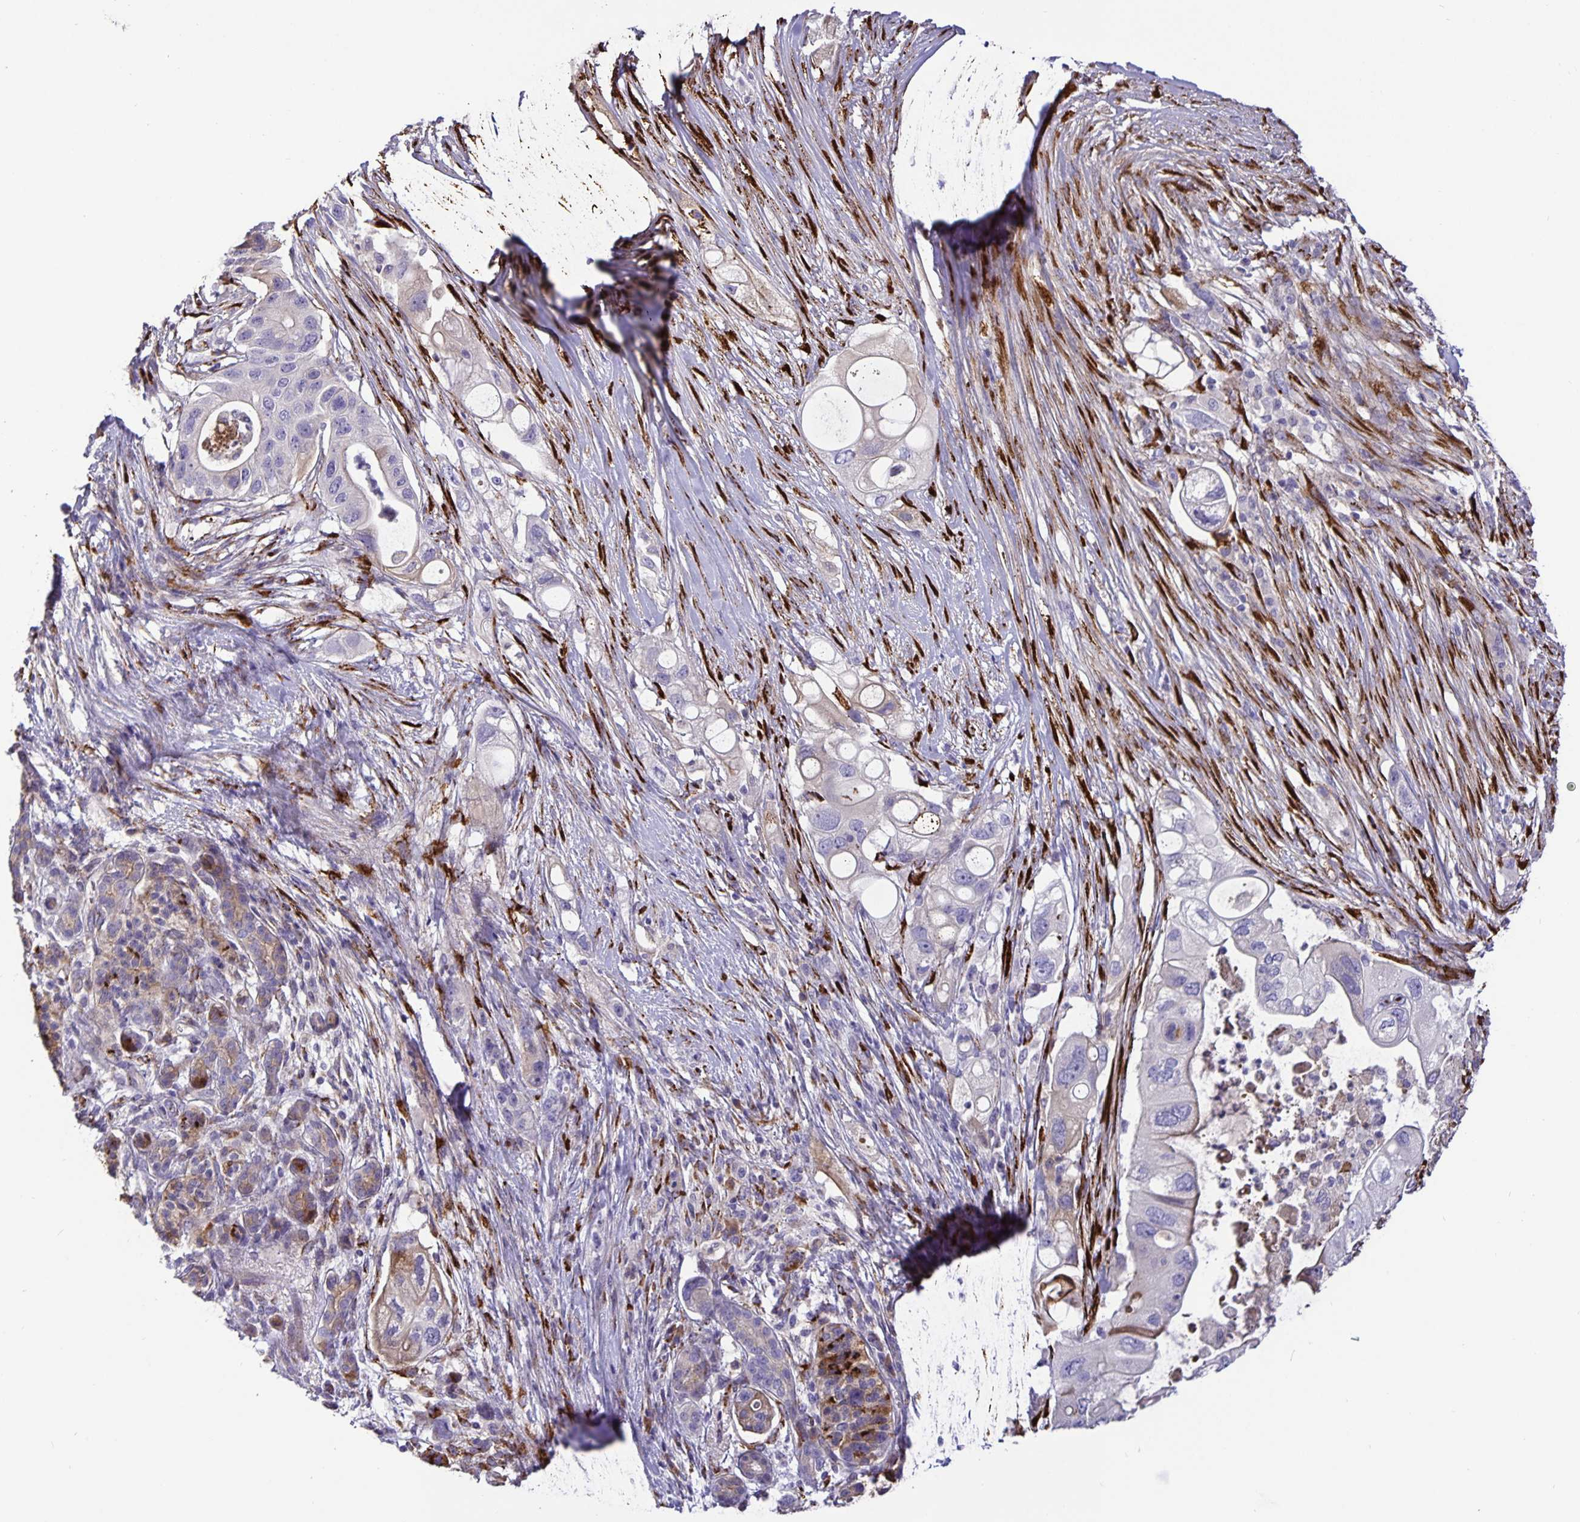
{"staining": {"intensity": "weak", "quantity": "<25%", "location": "cytoplasmic/membranous"}, "tissue": "pancreatic cancer", "cell_type": "Tumor cells", "image_type": "cancer", "snomed": [{"axis": "morphology", "description": "Adenocarcinoma, NOS"}, {"axis": "topography", "description": "Pancreas"}], "caption": "This is a image of immunohistochemistry (IHC) staining of pancreatic adenocarcinoma, which shows no positivity in tumor cells.", "gene": "EML6", "patient": {"sex": "female", "age": 72}}